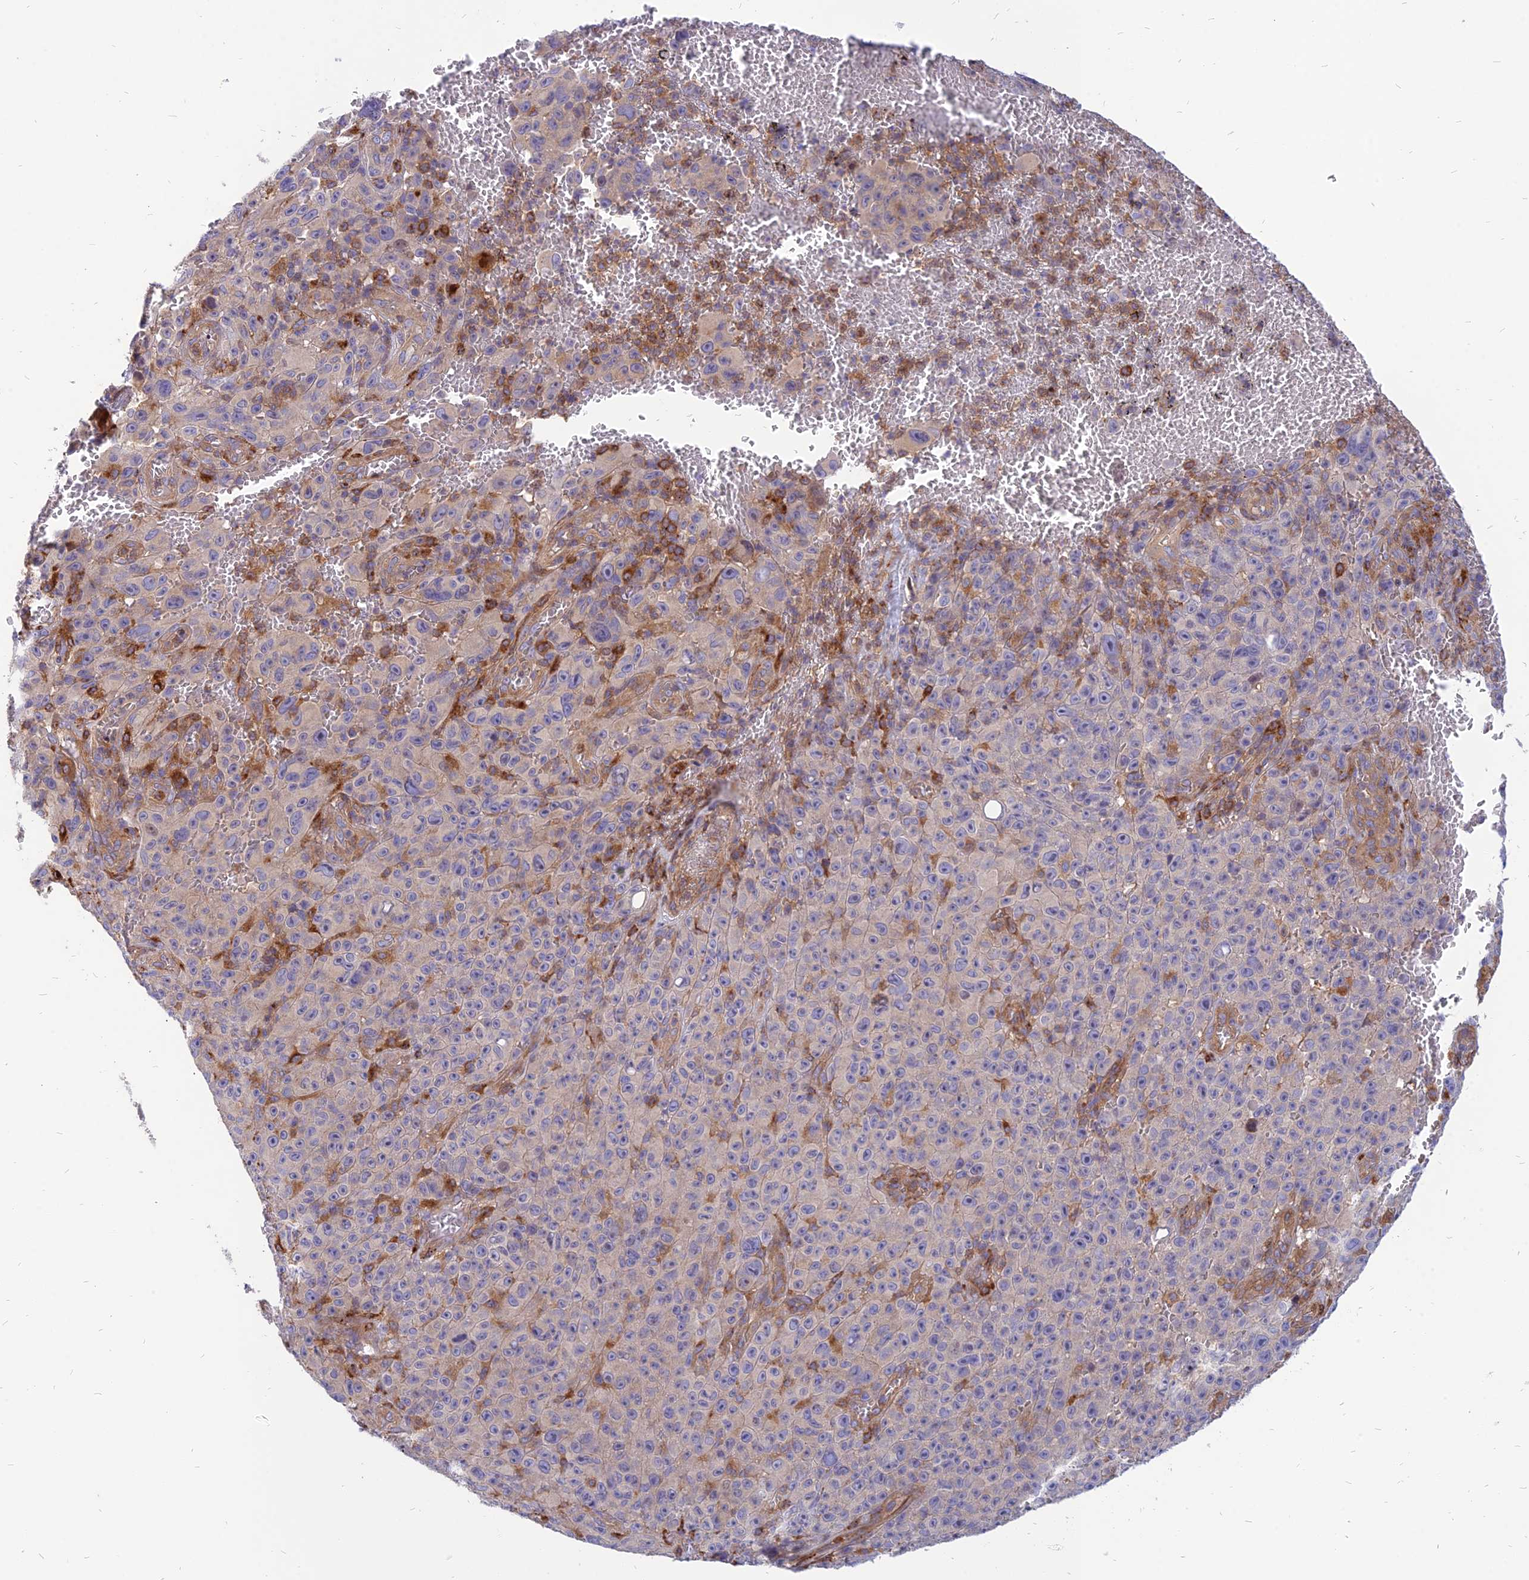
{"staining": {"intensity": "negative", "quantity": "none", "location": "none"}, "tissue": "melanoma", "cell_type": "Tumor cells", "image_type": "cancer", "snomed": [{"axis": "morphology", "description": "Malignant melanoma, NOS"}, {"axis": "topography", "description": "Skin"}], "caption": "Tumor cells show no significant protein positivity in melanoma. (DAB immunohistochemistry (IHC), high magnification).", "gene": "PHKA2", "patient": {"sex": "female", "age": 82}}